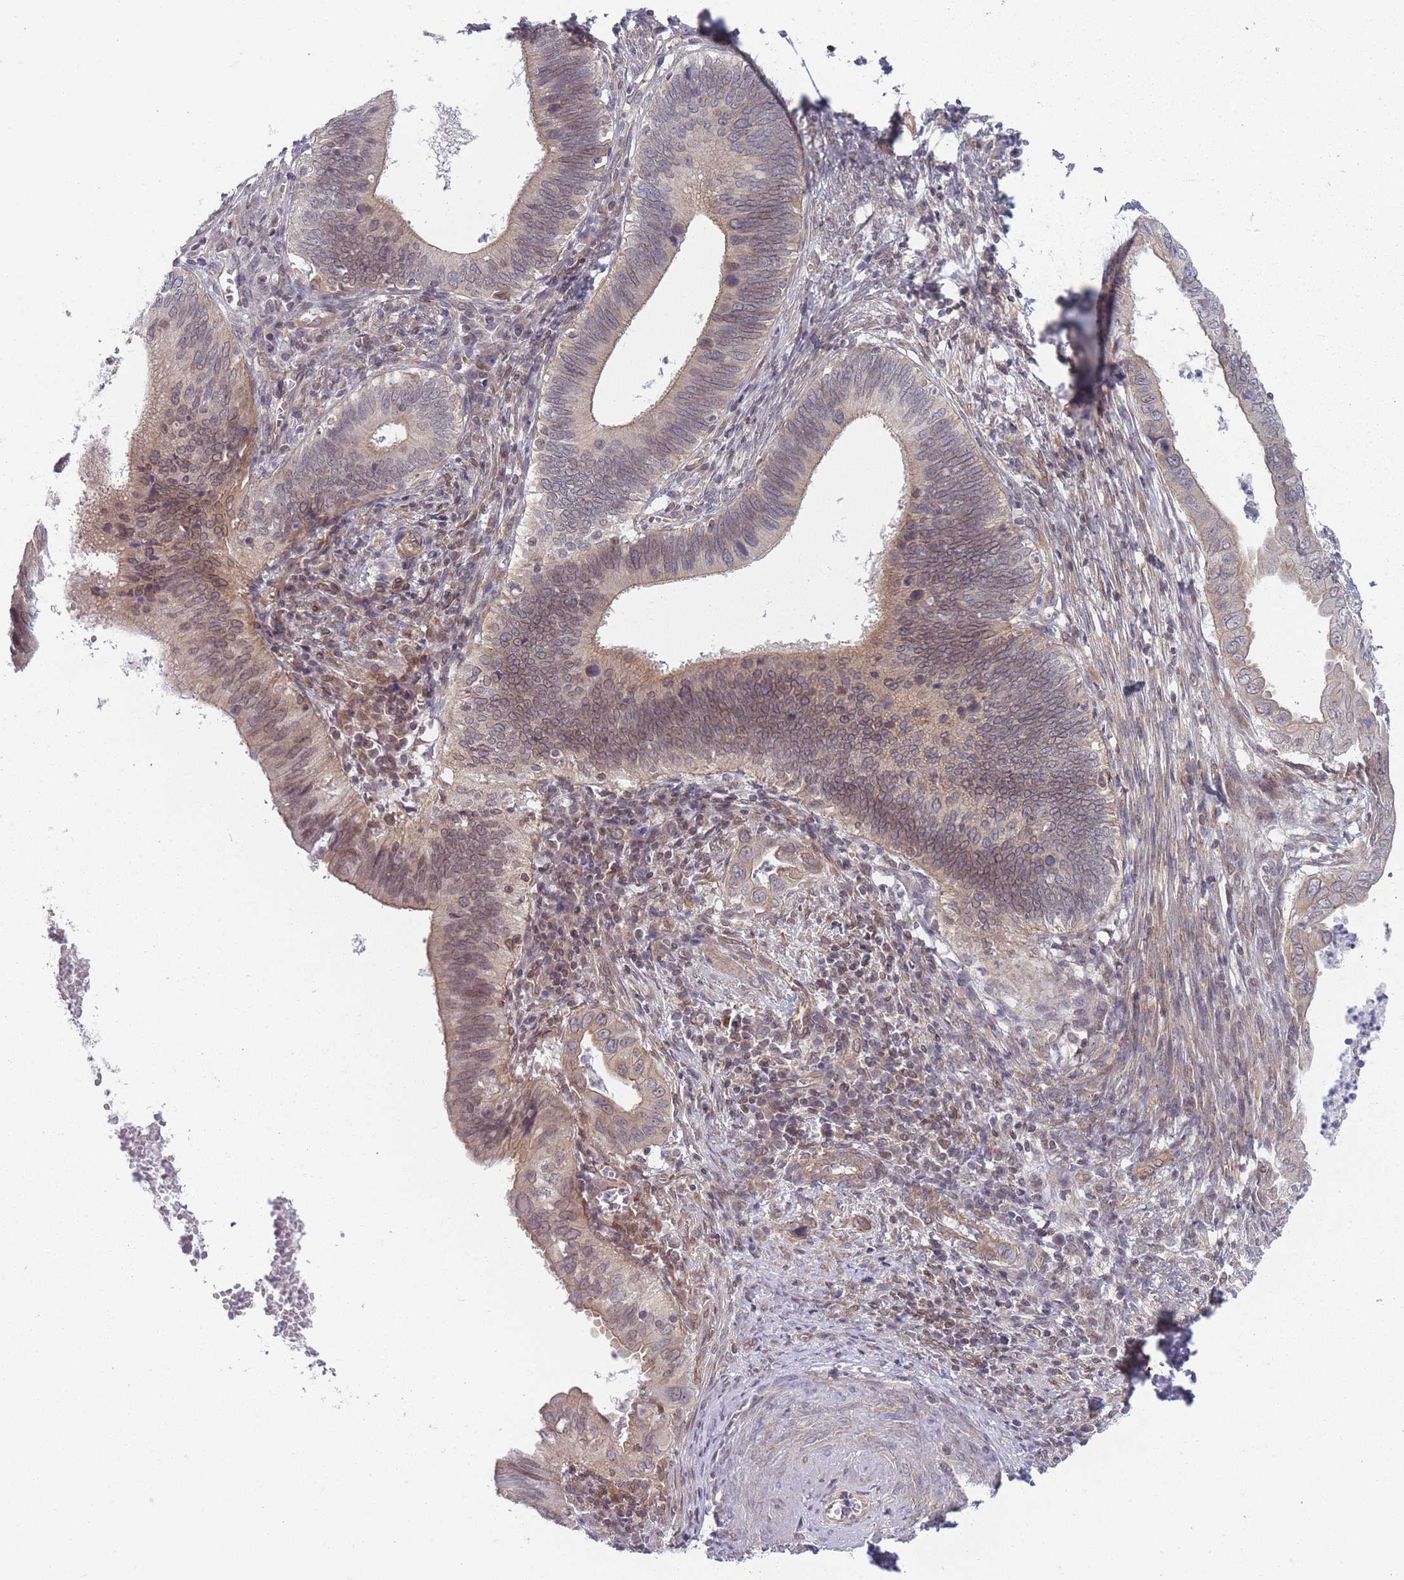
{"staining": {"intensity": "weak", "quantity": "25%-75%", "location": "cytoplasmic/membranous,nuclear"}, "tissue": "cervical cancer", "cell_type": "Tumor cells", "image_type": "cancer", "snomed": [{"axis": "morphology", "description": "Adenocarcinoma, NOS"}, {"axis": "topography", "description": "Cervix"}], "caption": "Approximately 25%-75% of tumor cells in cervical cancer (adenocarcinoma) exhibit weak cytoplasmic/membranous and nuclear protein positivity as visualized by brown immunohistochemical staining.", "gene": "VRK2", "patient": {"sex": "female", "age": 42}}